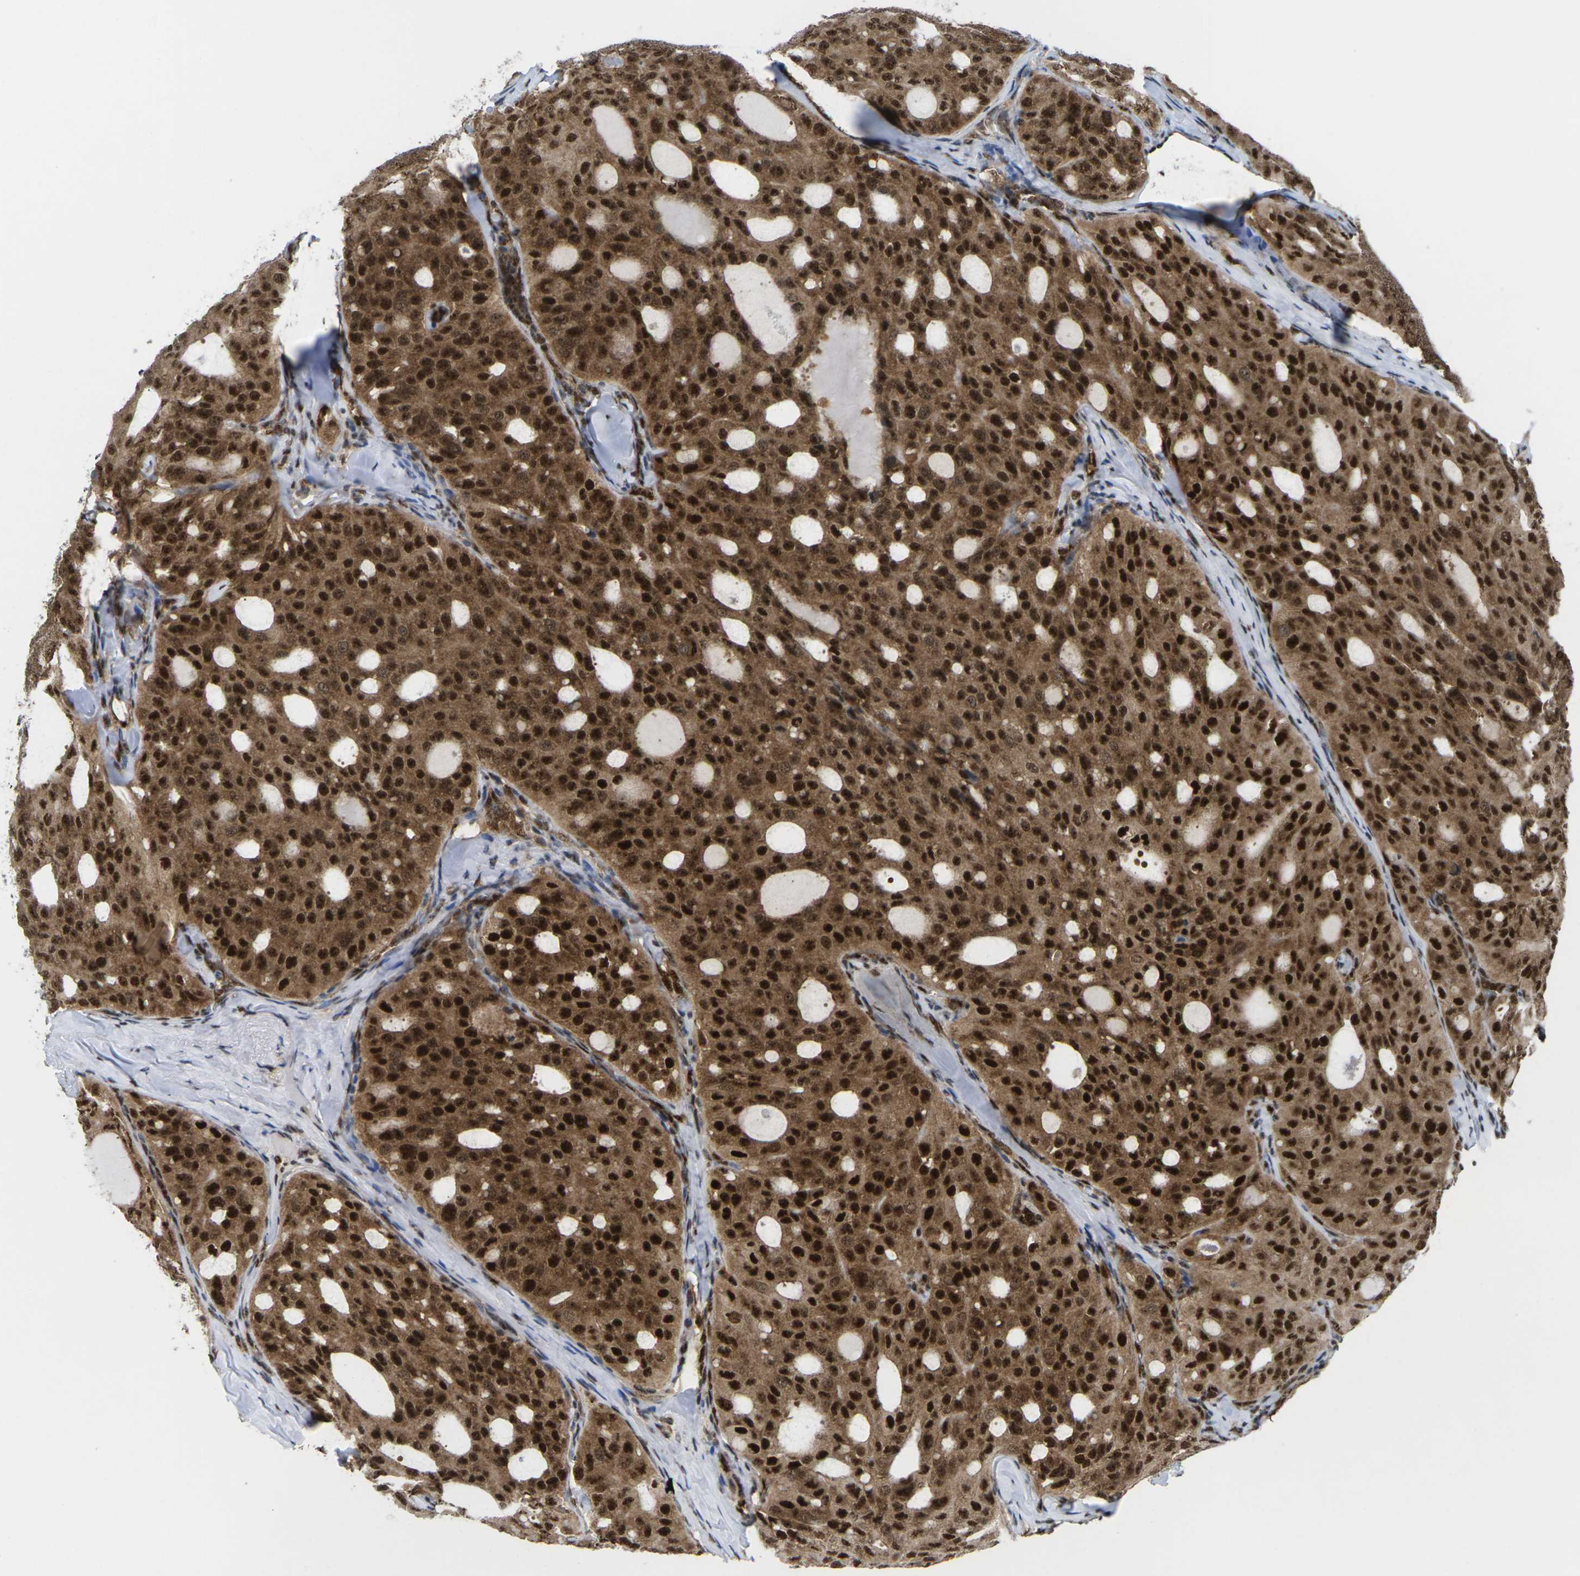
{"staining": {"intensity": "strong", "quantity": ">75%", "location": "cytoplasmic/membranous,nuclear"}, "tissue": "thyroid cancer", "cell_type": "Tumor cells", "image_type": "cancer", "snomed": [{"axis": "morphology", "description": "Papillary adenocarcinoma, NOS"}, {"axis": "topography", "description": "Thyroid gland"}], "caption": "Papillary adenocarcinoma (thyroid) stained with IHC reveals strong cytoplasmic/membranous and nuclear staining in about >75% of tumor cells. (DAB (3,3'-diaminobenzidine) = brown stain, brightfield microscopy at high magnification).", "gene": "MAGOH", "patient": {"sex": "female", "age": 35}}